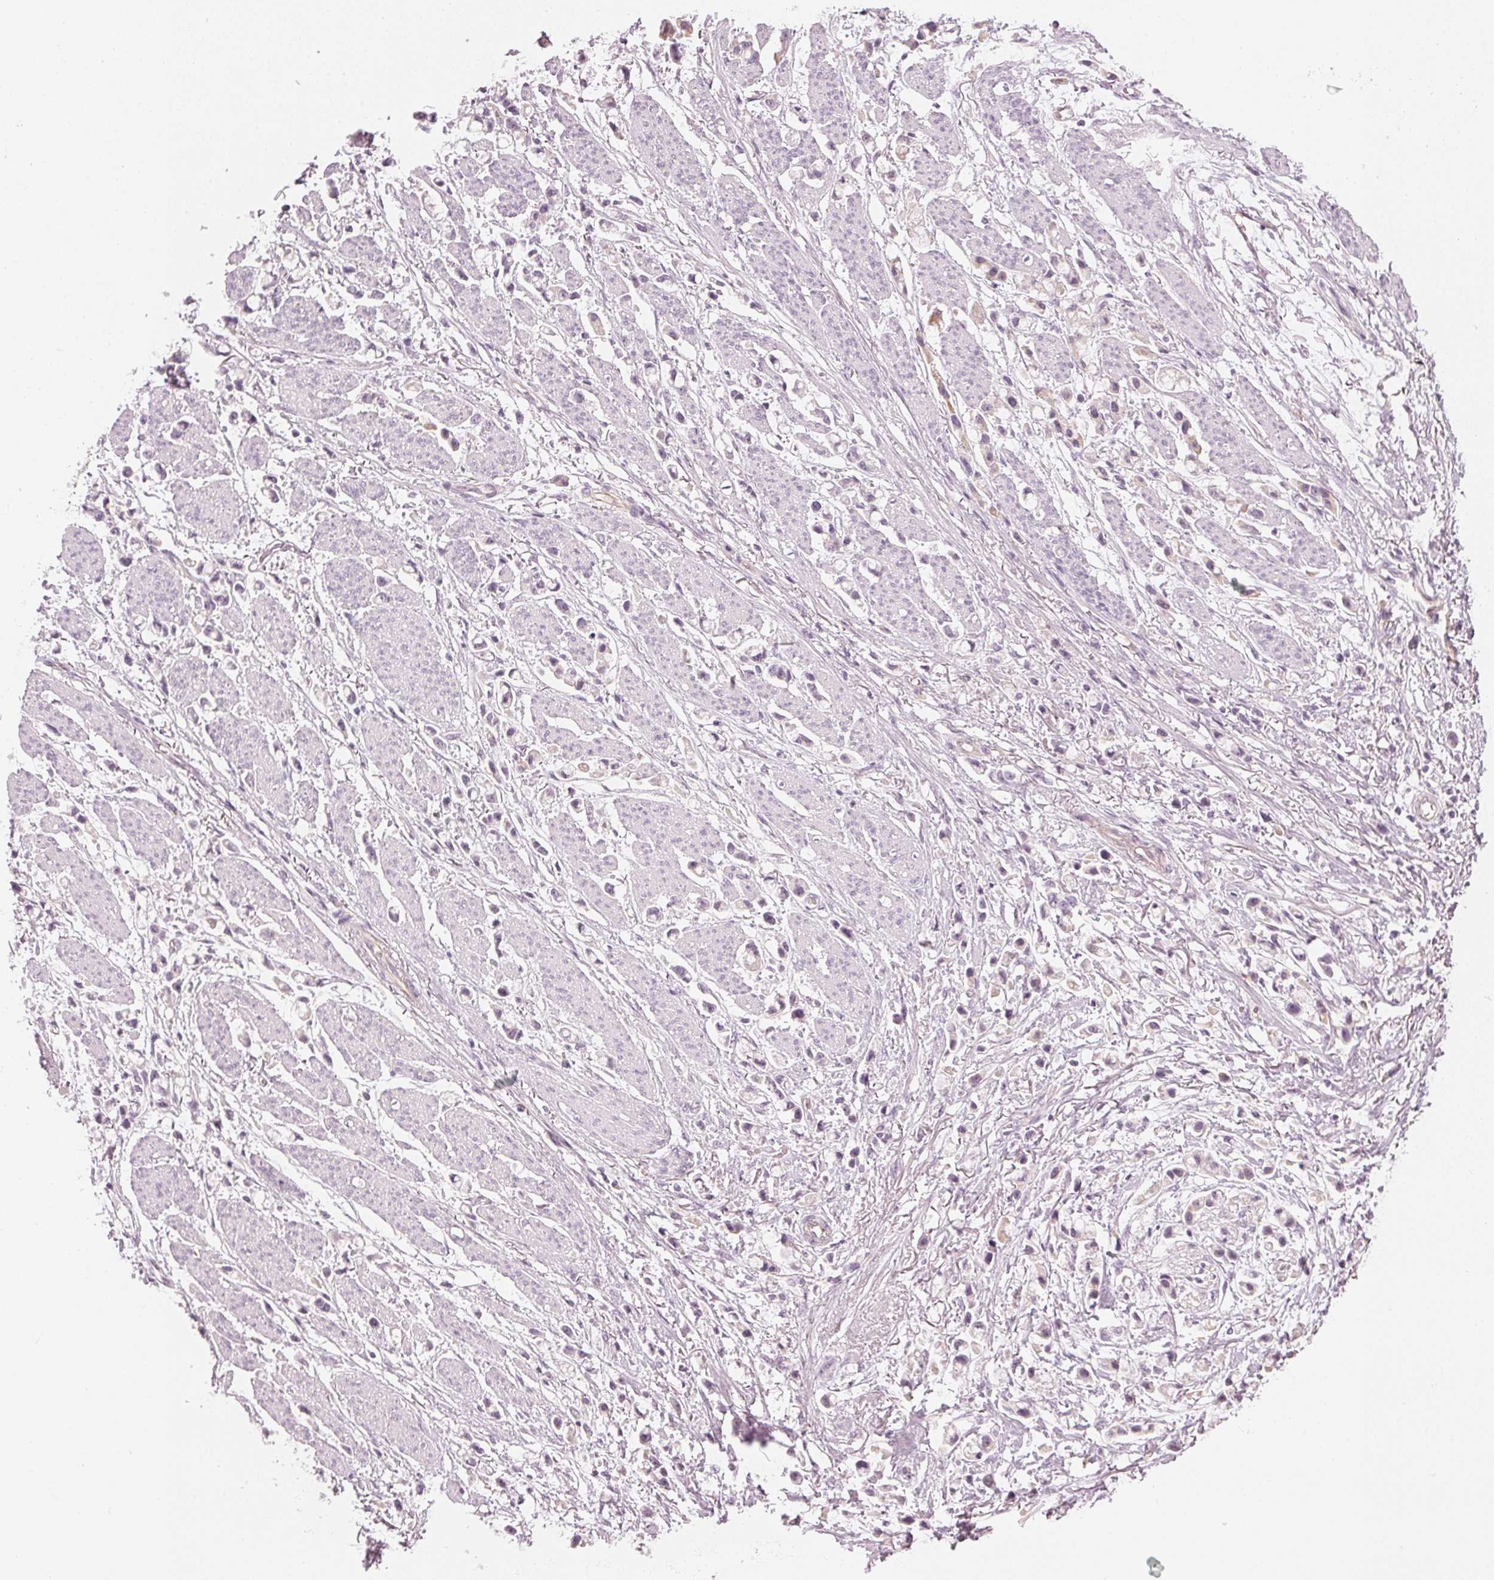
{"staining": {"intensity": "negative", "quantity": "none", "location": "none"}, "tissue": "stomach cancer", "cell_type": "Tumor cells", "image_type": "cancer", "snomed": [{"axis": "morphology", "description": "Adenocarcinoma, NOS"}, {"axis": "topography", "description": "Stomach"}], "caption": "DAB (3,3'-diaminobenzidine) immunohistochemical staining of stomach adenocarcinoma demonstrates no significant expression in tumor cells.", "gene": "APLP1", "patient": {"sex": "female", "age": 81}}